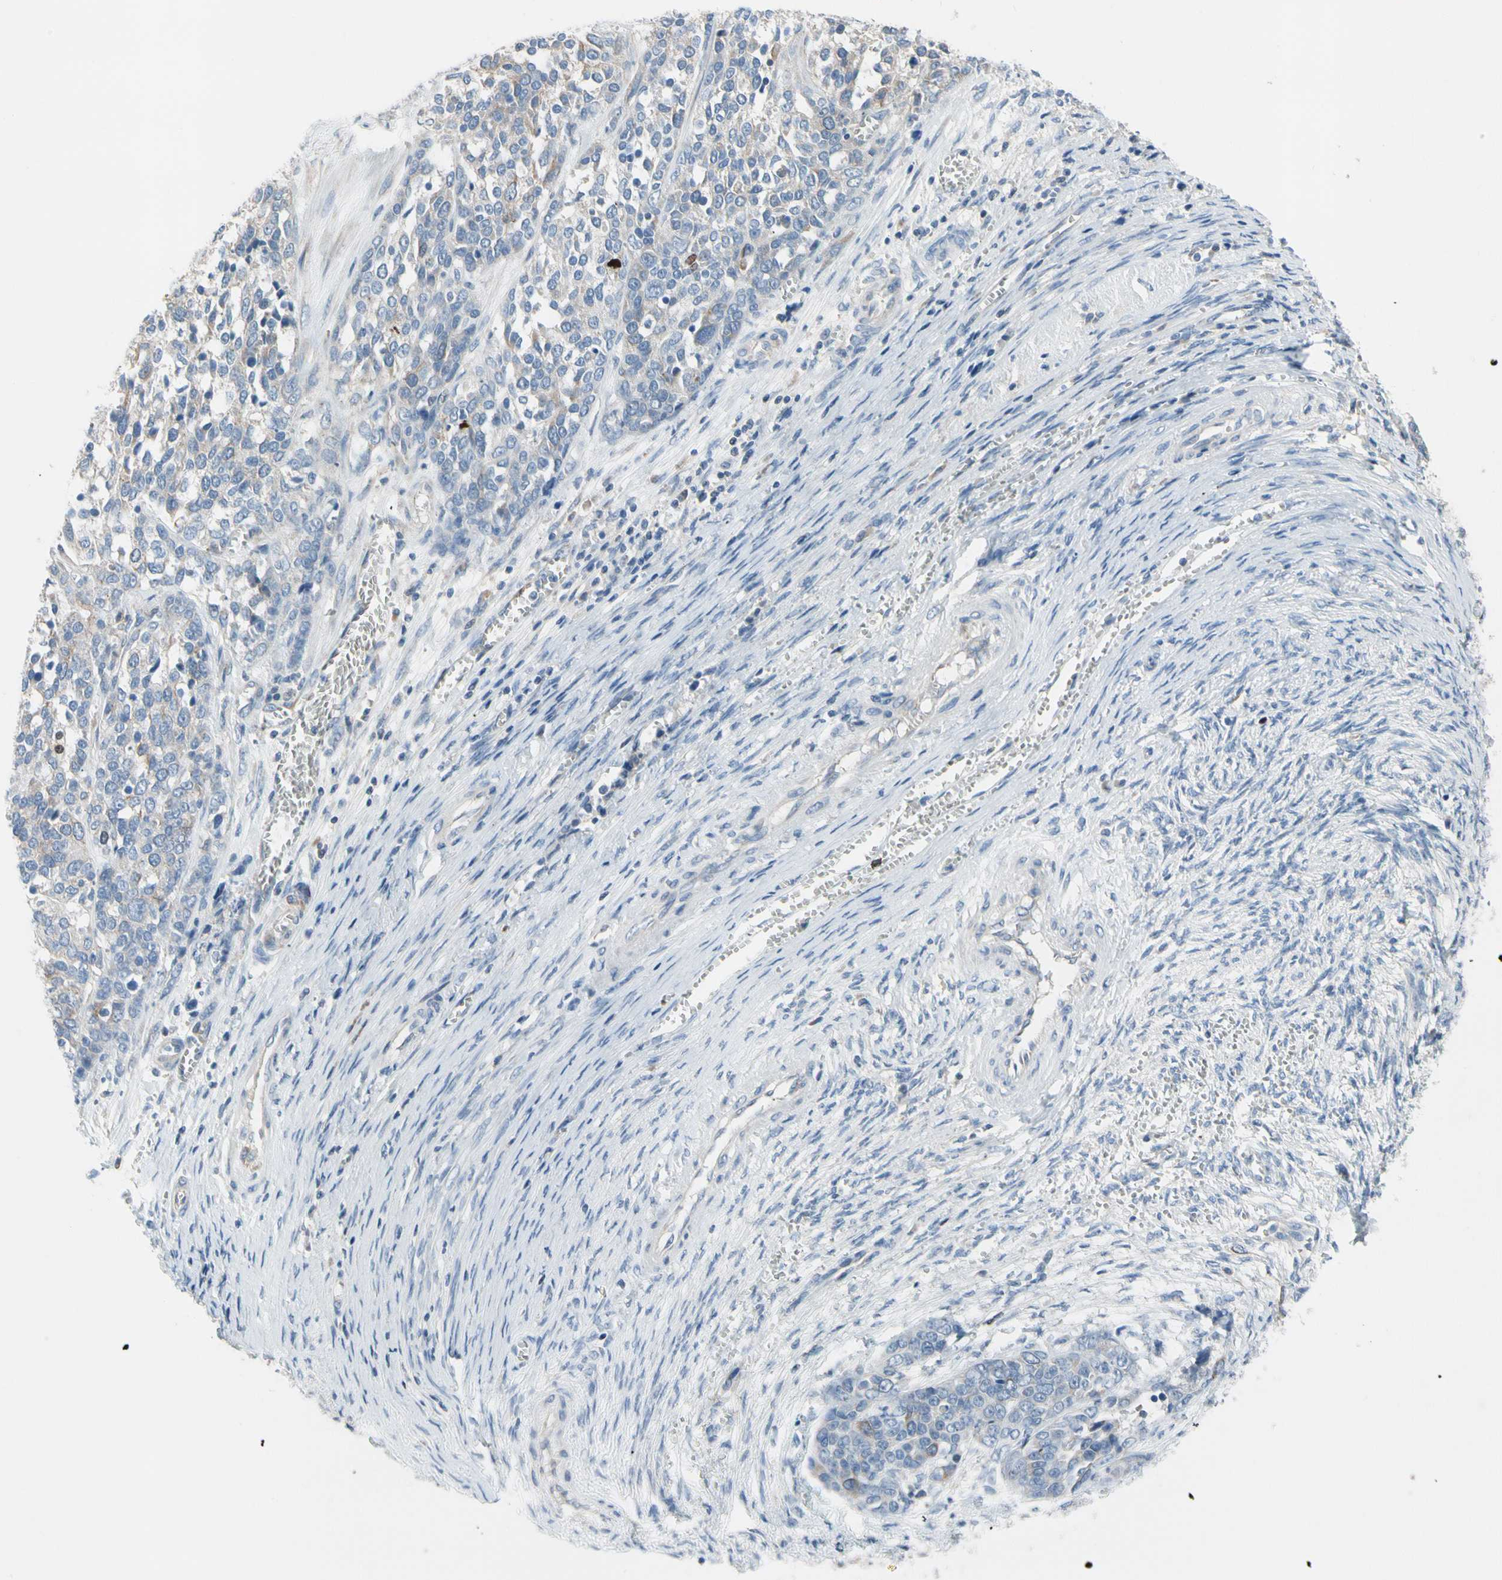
{"staining": {"intensity": "weak", "quantity": "<25%", "location": "cytoplasmic/membranous"}, "tissue": "ovarian cancer", "cell_type": "Tumor cells", "image_type": "cancer", "snomed": [{"axis": "morphology", "description": "Cystadenocarcinoma, serous, NOS"}, {"axis": "topography", "description": "Ovary"}], "caption": "Immunohistochemical staining of human ovarian cancer shows no significant positivity in tumor cells.", "gene": "CKAP2", "patient": {"sex": "female", "age": 44}}